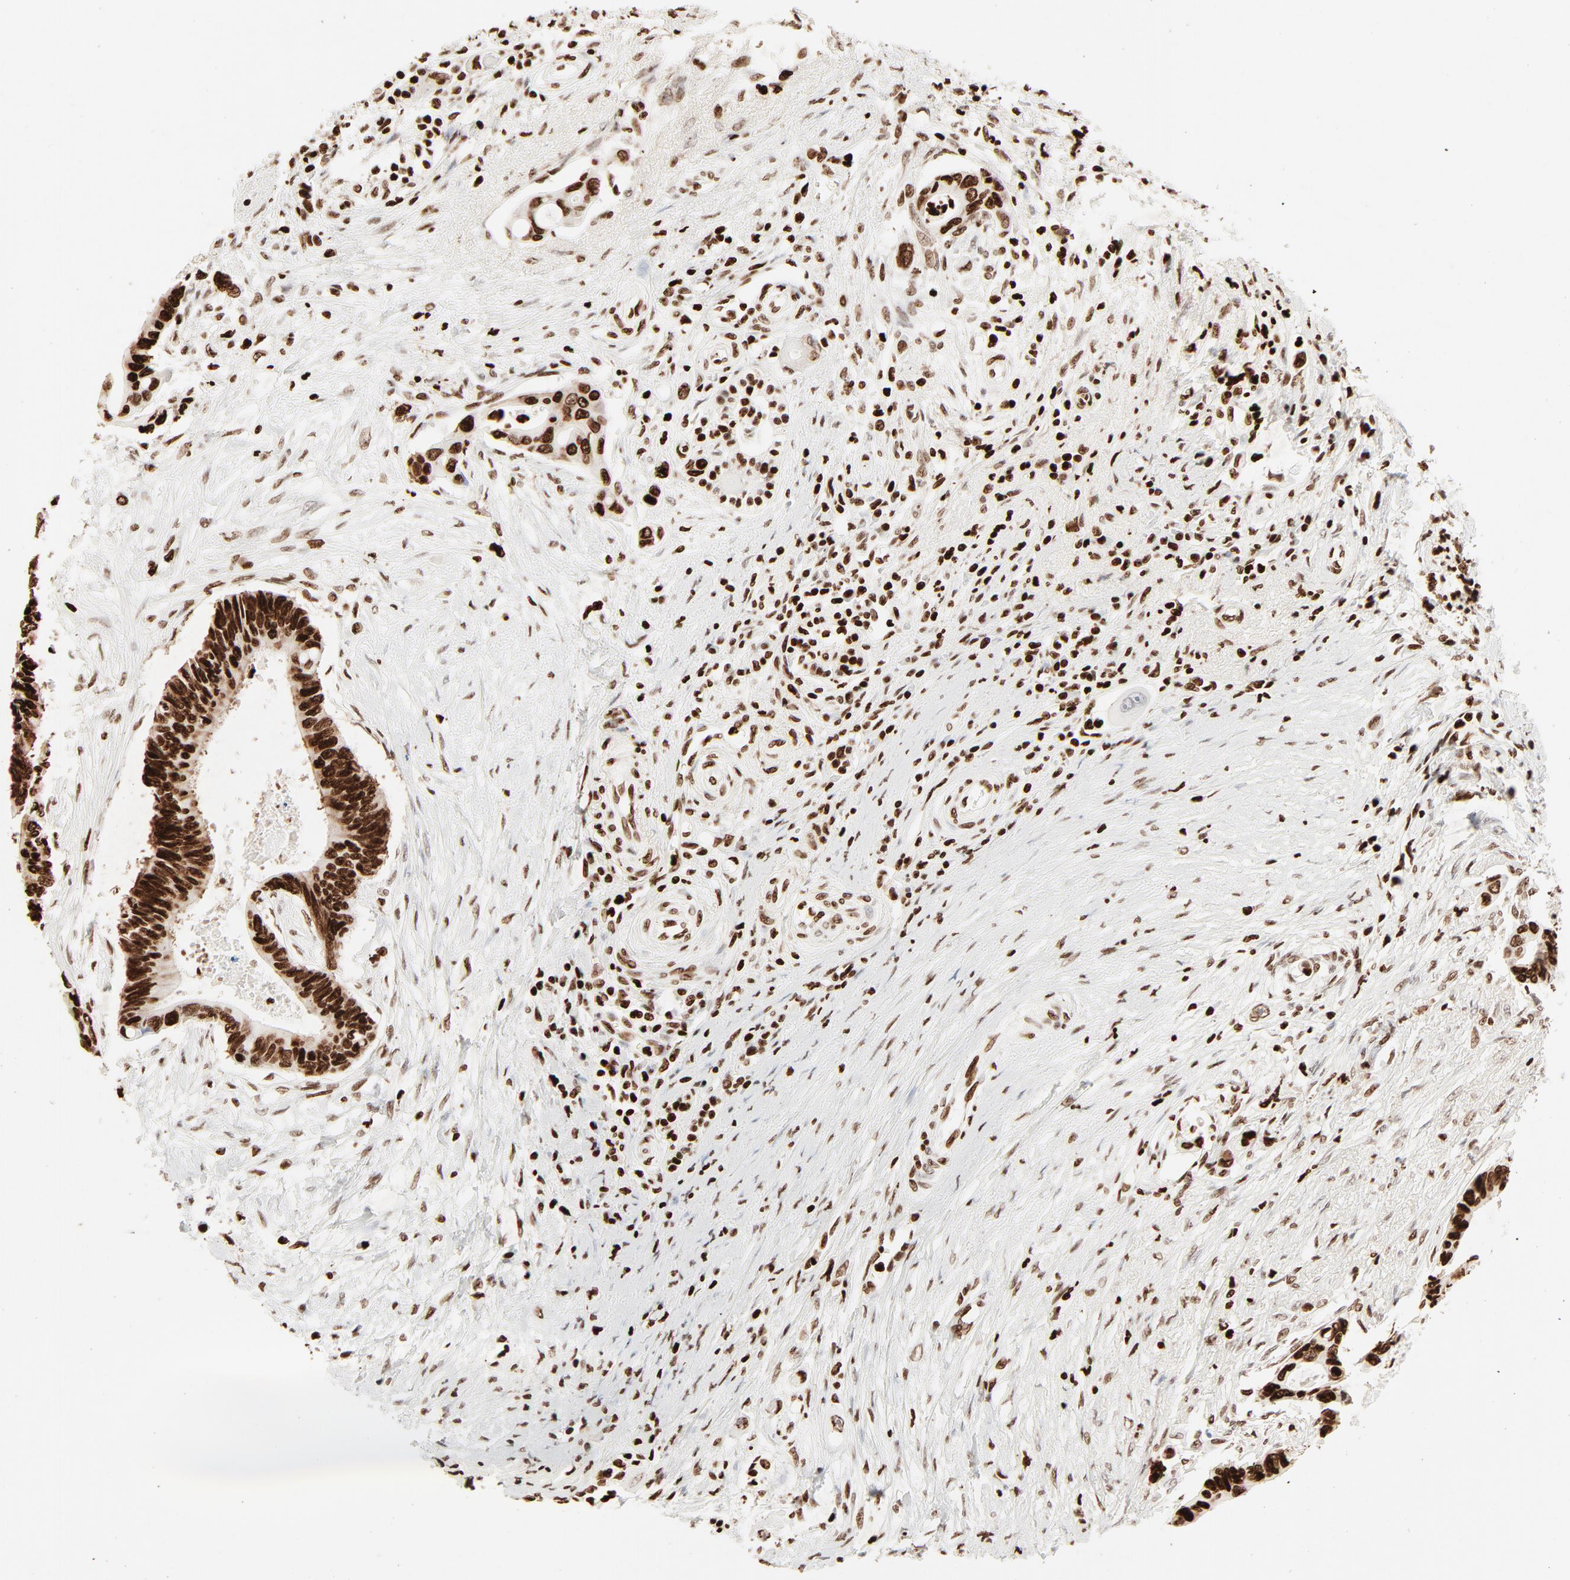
{"staining": {"intensity": "strong", "quantity": ">75%", "location": "nuclear"}, "tissue": "pancreatic cancer", "cell_type": "Tumor cells", "image_type": "cancer", "snomed": [{"axis": "morphology", "description": "Adenocarcinoma, NOS"}, {"axis": "topography", "description": "Pancreas"}], "caption": "A high-resolution micrograph shows immunohistochemistry (IHC) staining of pancreatic cancer, which shows strong nuclear staining in about >75% of tumor cells.", "gene": "HMGB2", "patient": {"sex": "female", "age": 70}}